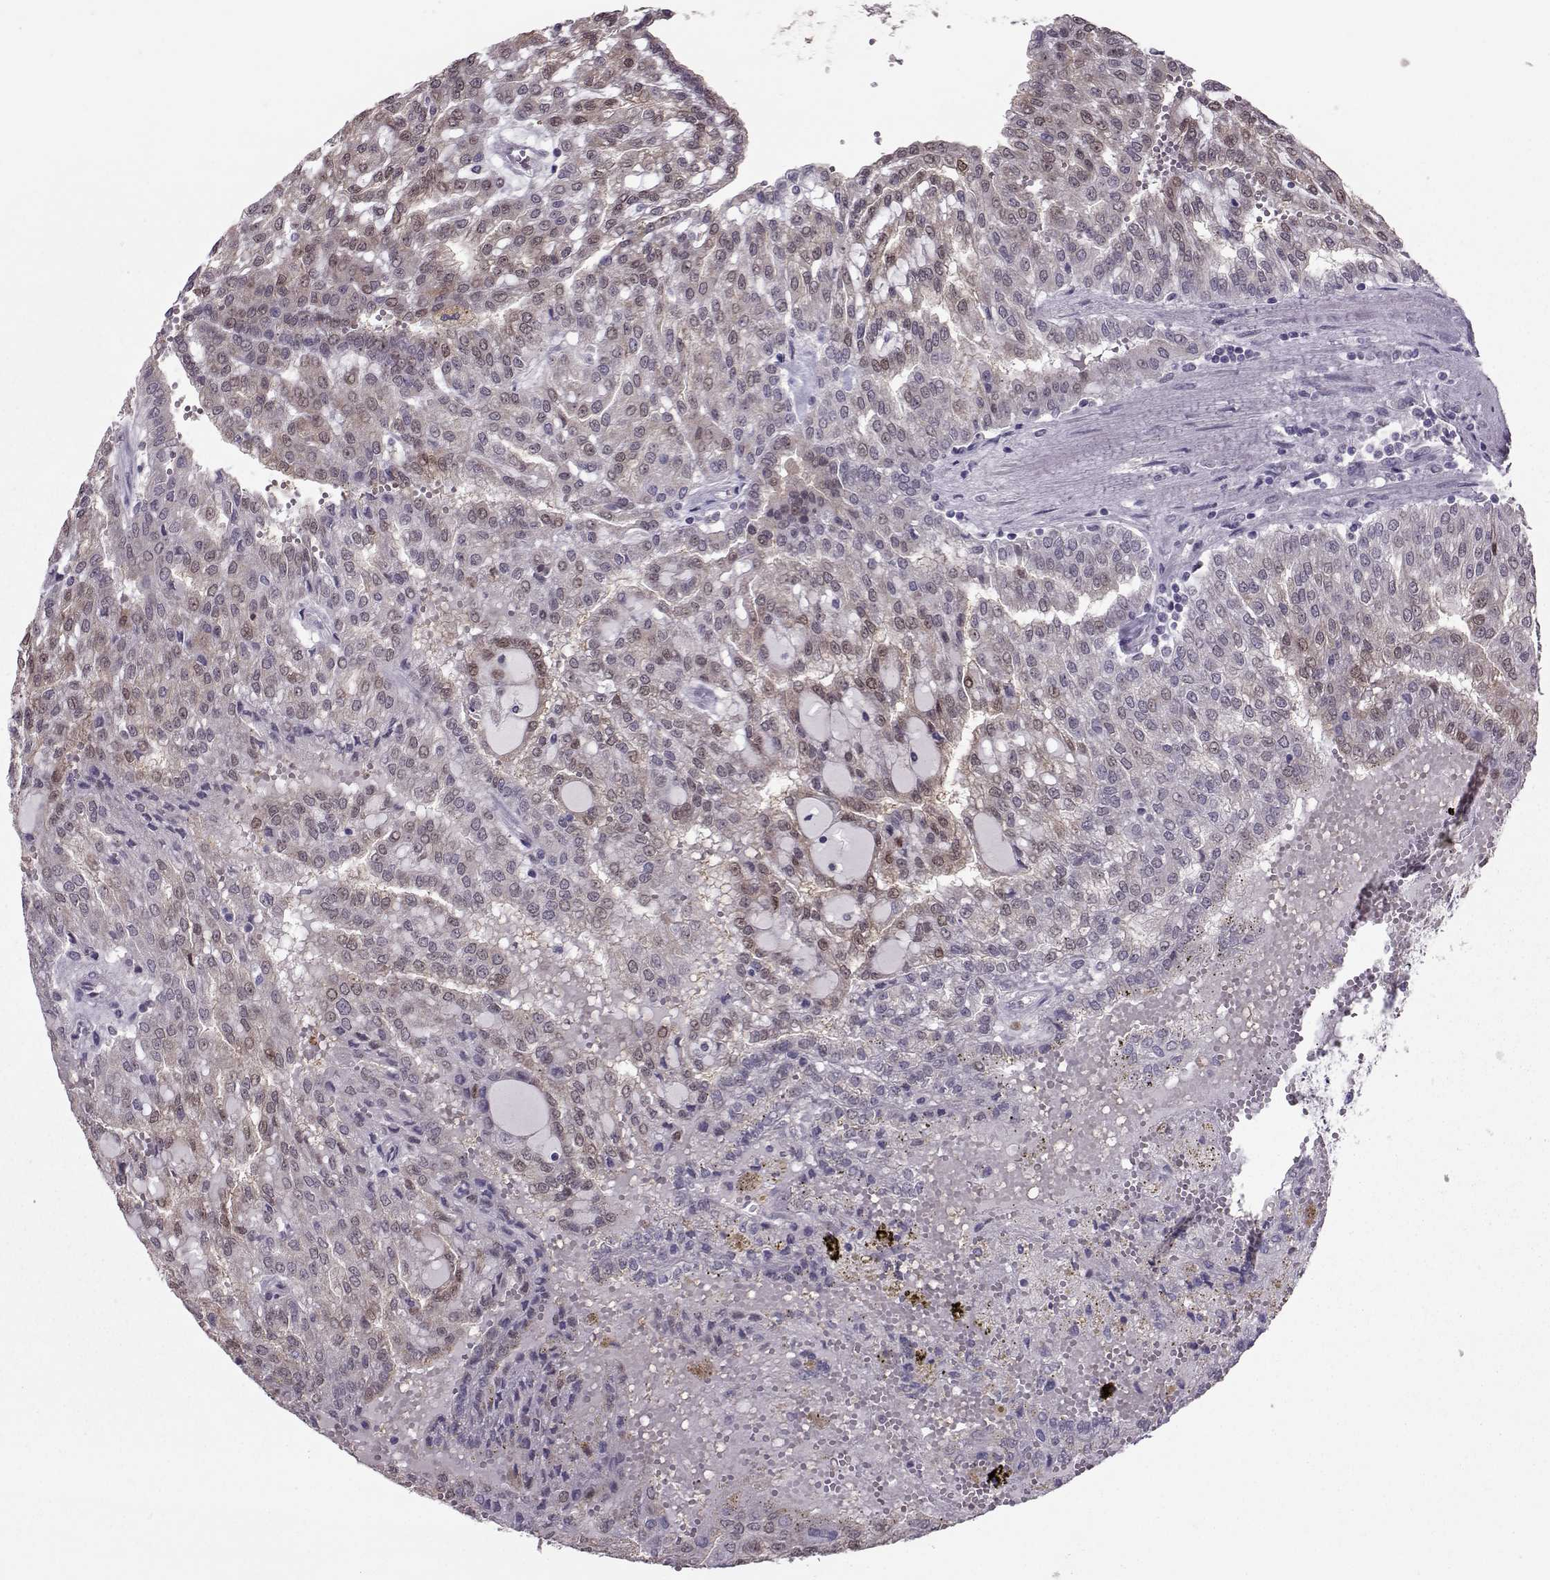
{"staining": {"intensity": "weak", "quantity": "25%-75%", "location": "cytoplasmic/membranous,nuclear"}, "tissue": "renal cancer", "cell_type": "Tumor cells", "image_type": "cancer", "snomed": [{"axis": "morphology", "description": "Adenocarcinoma, NOS"}, {"axis": "topography", "description": "Kidney"}], "caption": "This is an image of immunohistochemistry (IHC) staining of renal adenocarcinoma, which shows weak expression in the cytoplasmic/membranous and nuclear of tumor cells.", "gene": "ASRGL1", "patient": {"sex": "male", "age": 63}}